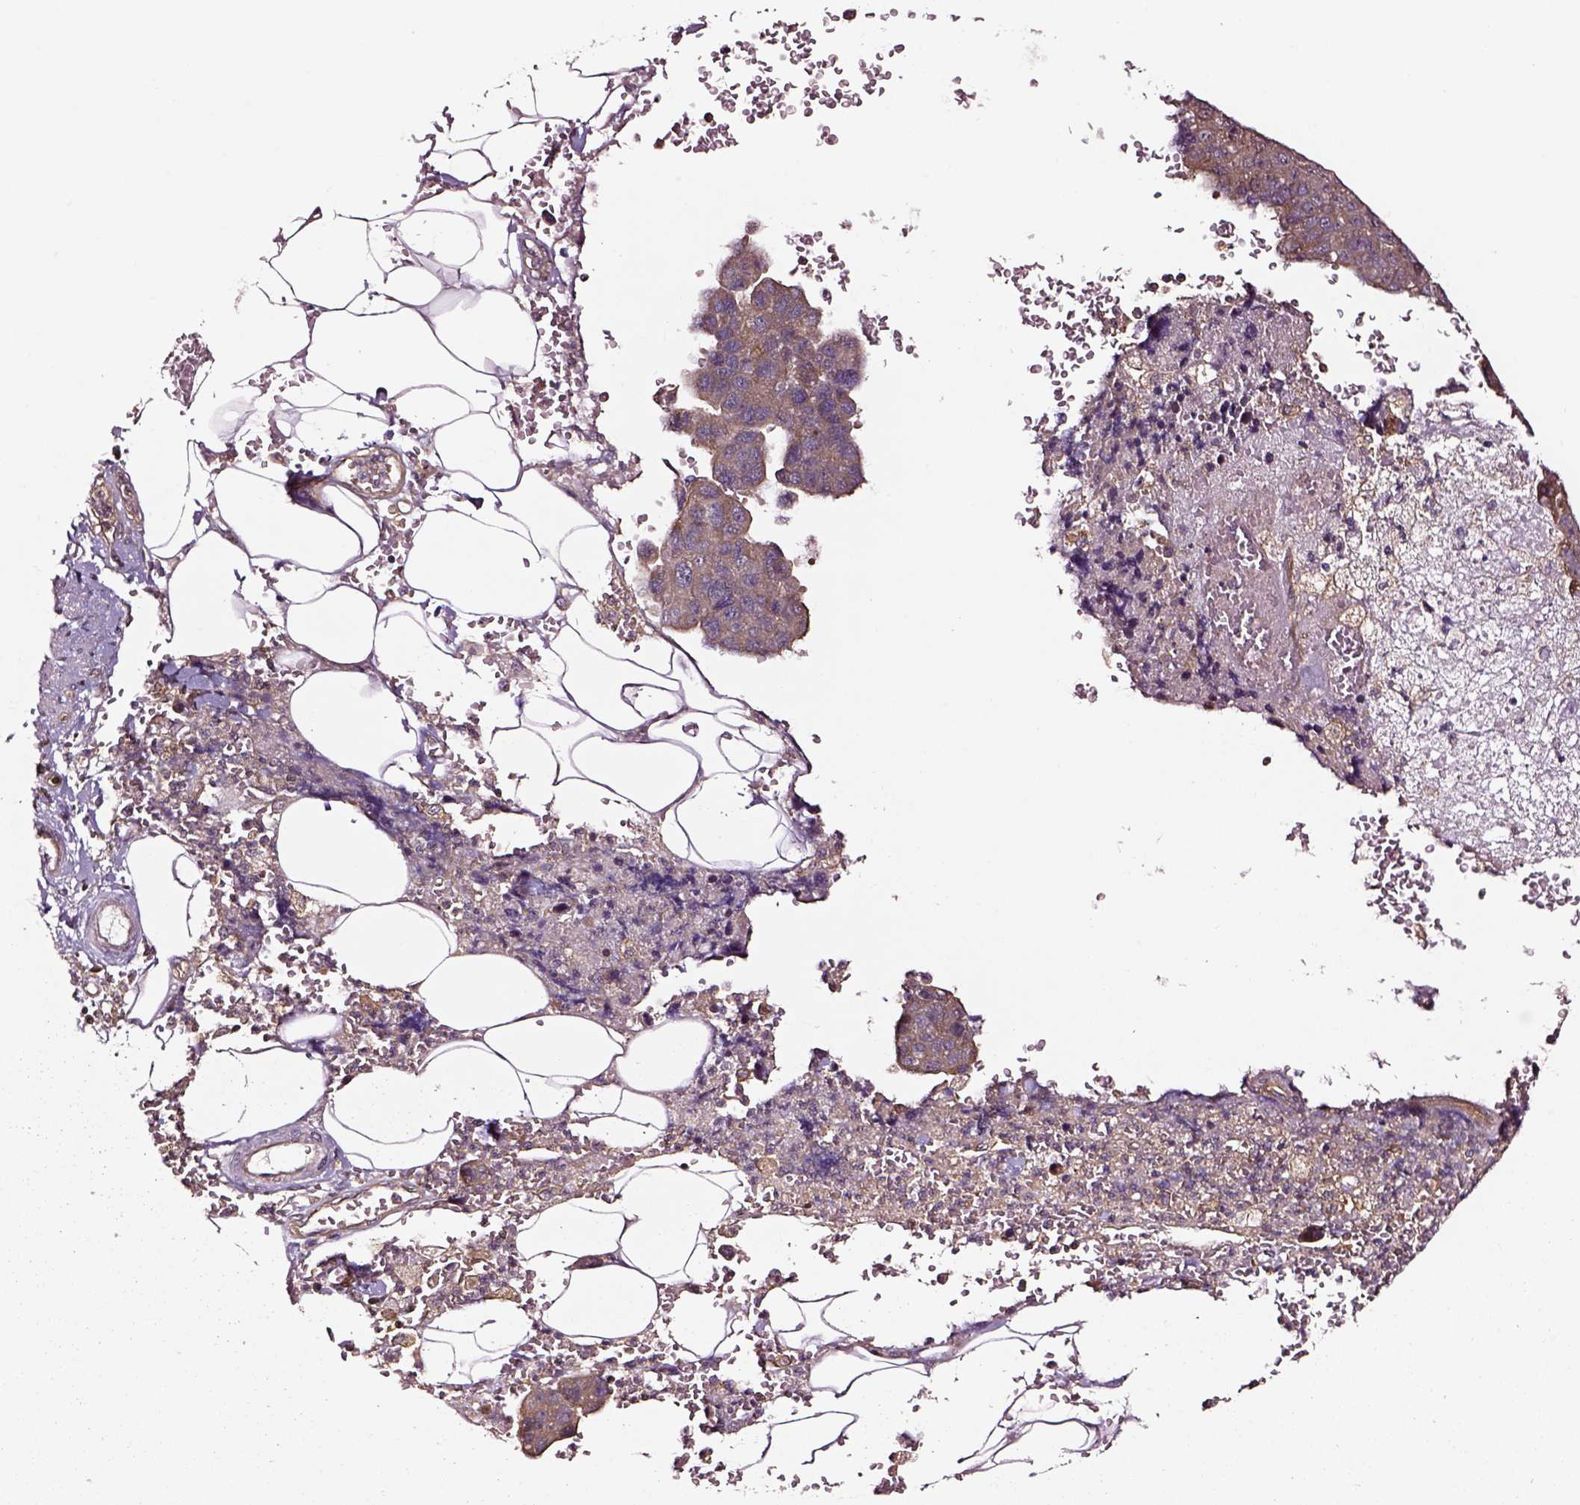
{"staining": {"intensity": "moderate", "quantity": ">75%", "location": "cytoplasmic/membranous"}, "tissue": "pancreatic cancer", "cell_type": "Tumor cells", "image_type": "cancer", "snomed": [{"axis": "morphology", "description": "Adenocarcinoma, NOS"}, {"axis": "topography", "description": "Pancreas"}], "caption": "Protein expression analysis of adenocarcinoma (pancreatic) demonstrates moderate cytoplasmic/membranous expression in about >75% of tumor cells.", "gene": "RASSF5", "patient": {"sex": "female", "age": 61}}